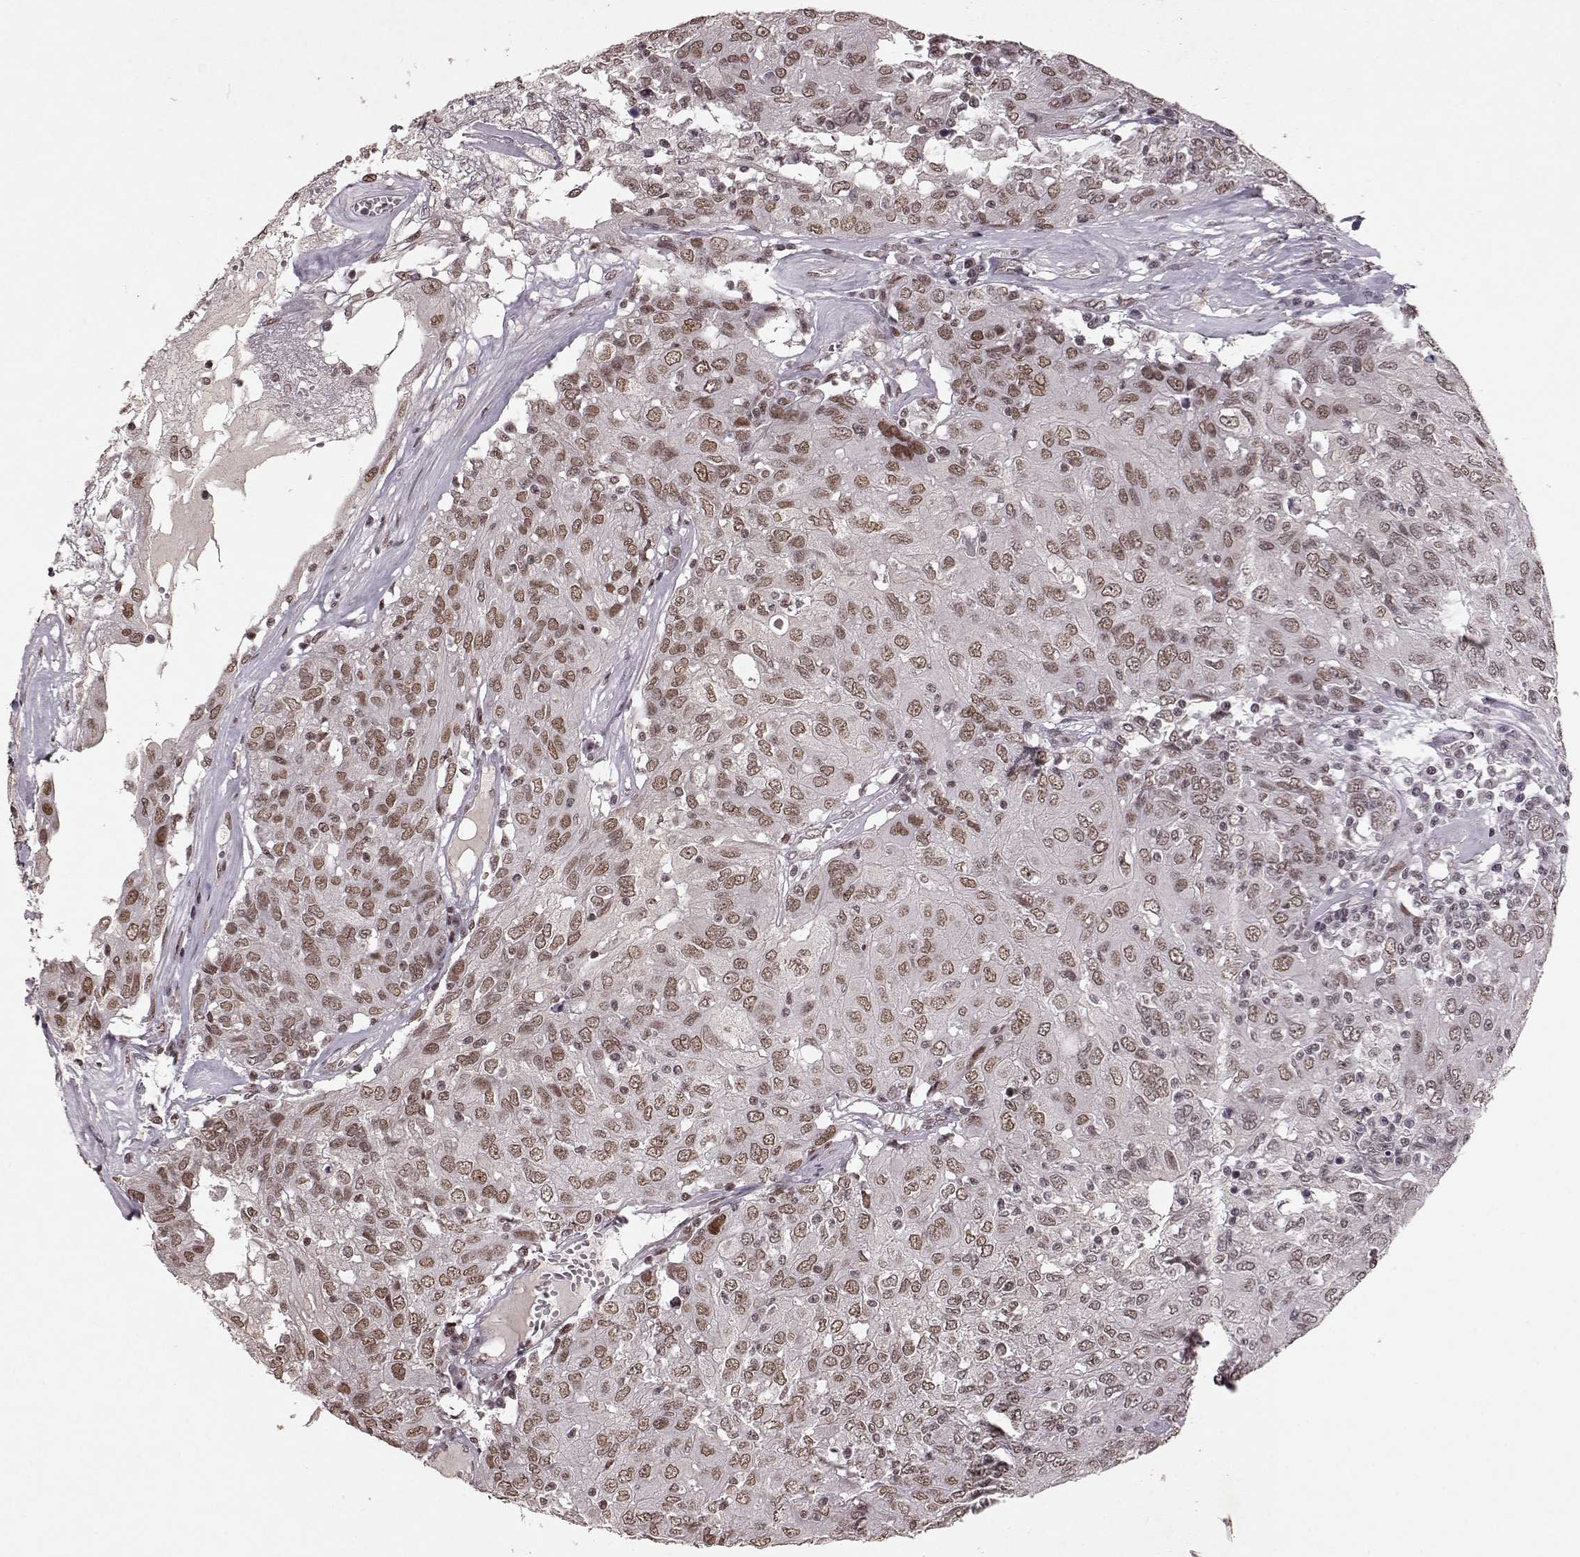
{"staining": {"intensity": "weak", "quantity": ">75%", "location": "nuclear"}, "tissue": "ovarian cancer", "cell_type": "Tumor cells", "image_type": "cancer", "snomed": [{"axis": "morphology", "description": "Carcinoma, endometroid"}, {"axis": "topography", "description": "Ovary"}], "caption": "The immunohistochemical stain shows weak nuclear positivity in tumor cells of ovarian cancer (endometroid carcinoma) tissue. (Stains: DAB (3,3'-diaminobenzidine) in brown, nuclei in blue, Microscopy: brightfield microscopy at high magnification).", "gene": "RRAGD", "patient": {"sex": "female", "age": 50}}